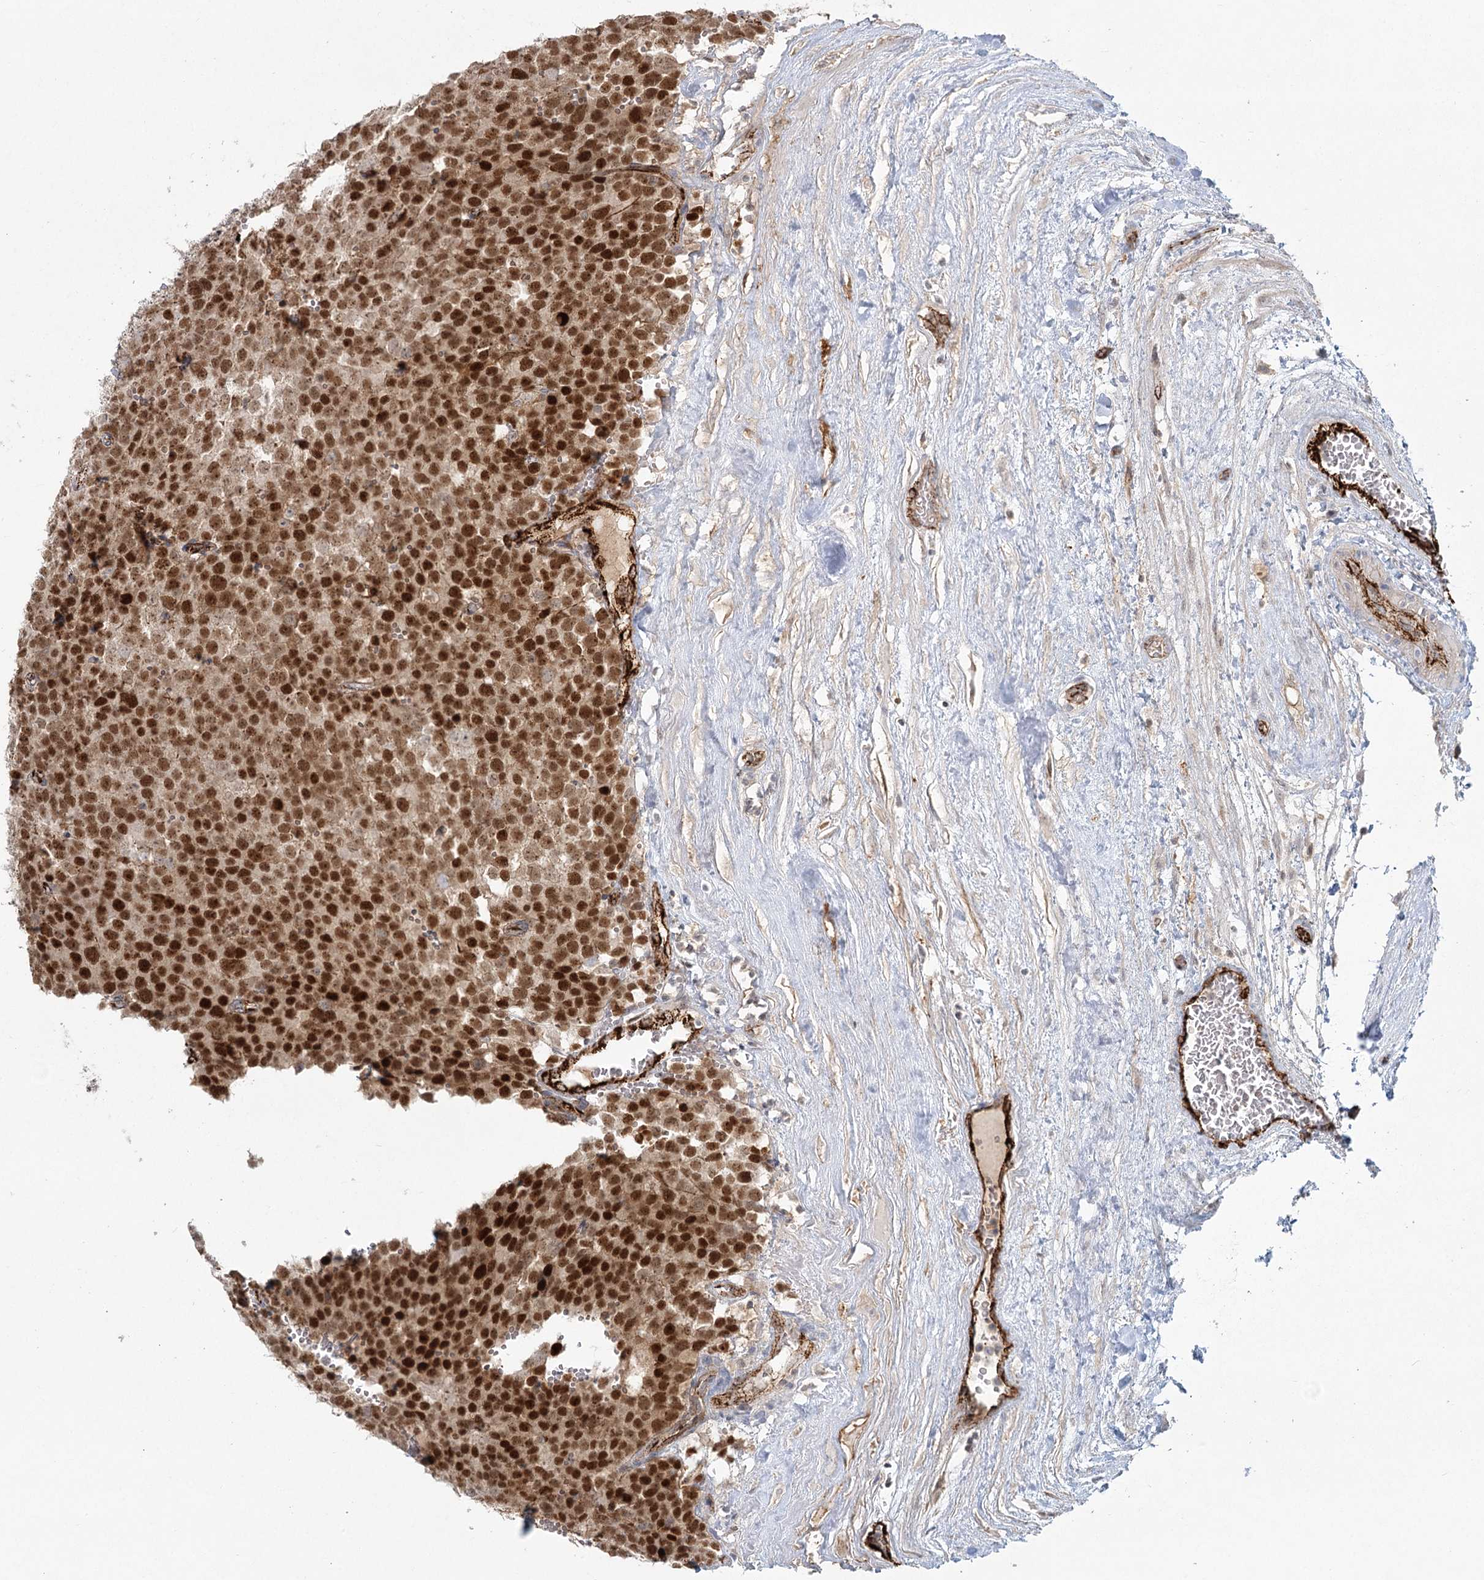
{"staining": {"intensity": "strong", "quantity": ">75%", "location": "nuclear"}, "tissue": "testis cancer", "cell_type": "Tumor cells", "image_type": "cancer", "snomed": [{"axis": "morphology", "description": "Seminoma, NOS"}, {"axis": "topography", "description": "Testis"}], "caption": "Testis cancer (seminoma) was stained to show a protein in brown. There is high levels of strong nuclear staining in about >75% of tumor cells. The staining was performed using DAB (3,3'-diaminobenzidine) to visualize the protein expression in brown, while the nuclei were stained in blue with hematoxylin (Magnification: 20x).", "gene": "KBTBD4", "patient": {"sex": "male", "age": 71}}